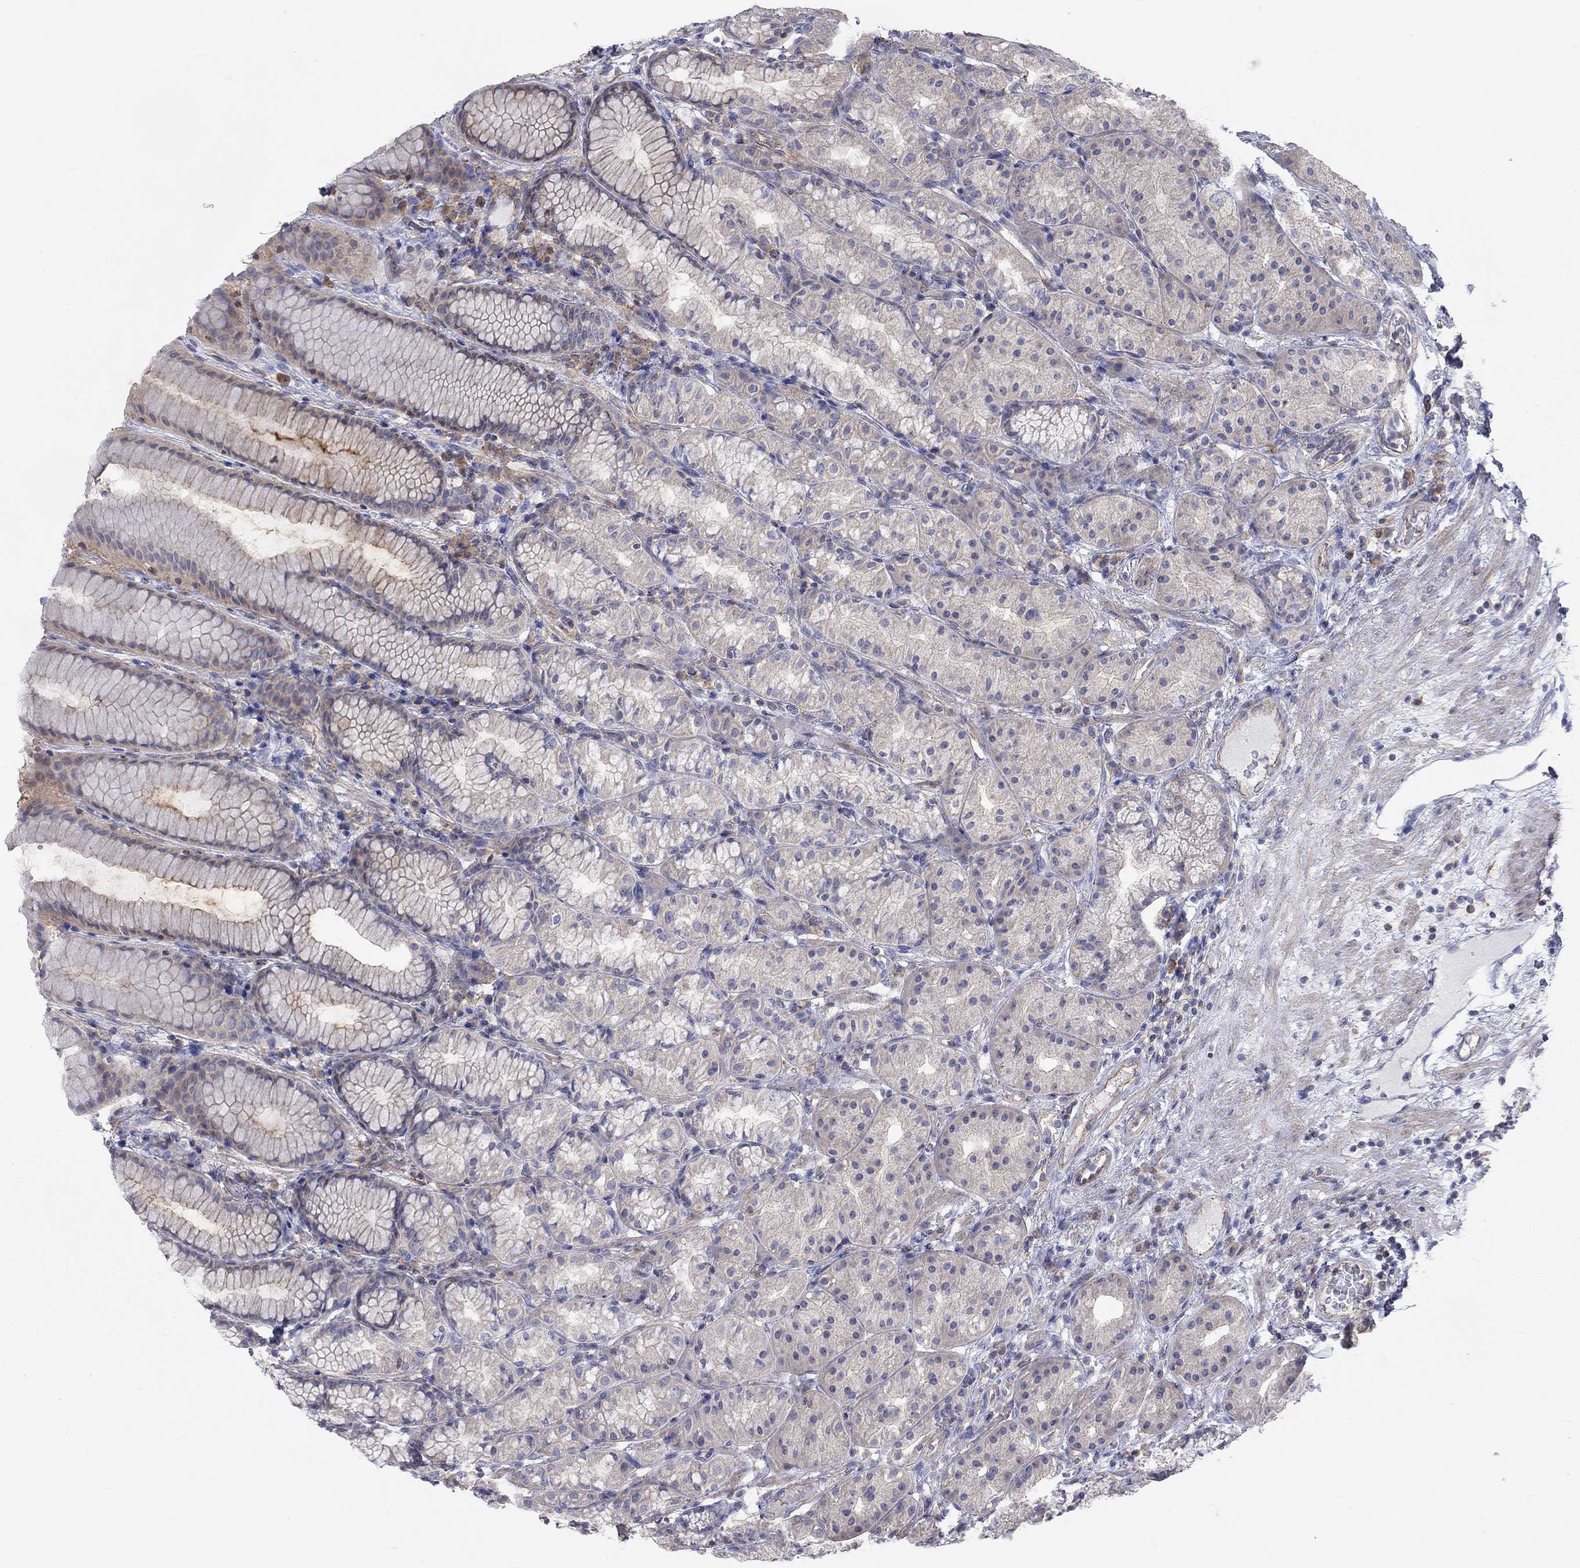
{"staining": {"intensity": "strong", "quantity": "<25%", "location": "cytoplasmic/membranous"}, "tissue": "stomach", "cell_type": "Glandular cells", "image_type": "normal", "snomed": [{"axis": "morphology", "description": "Normal tissue, NOS"}, {"axis": "morphology", "description": "Adenocarcinoma, NOS"}, {"axis": "topography", "description": "Stomach"}], "caption": "Protein staining demonstrates strong cytoplasmic/membranous expression in about <25% of glandular cells in benign stomach. (Stains: DAB in brown, nuclei in blue, Microscopy: brightfield microscopy at high magnification).", "gene": "PCDHGA10", "patient": {"sex": "female", "age": 79}}